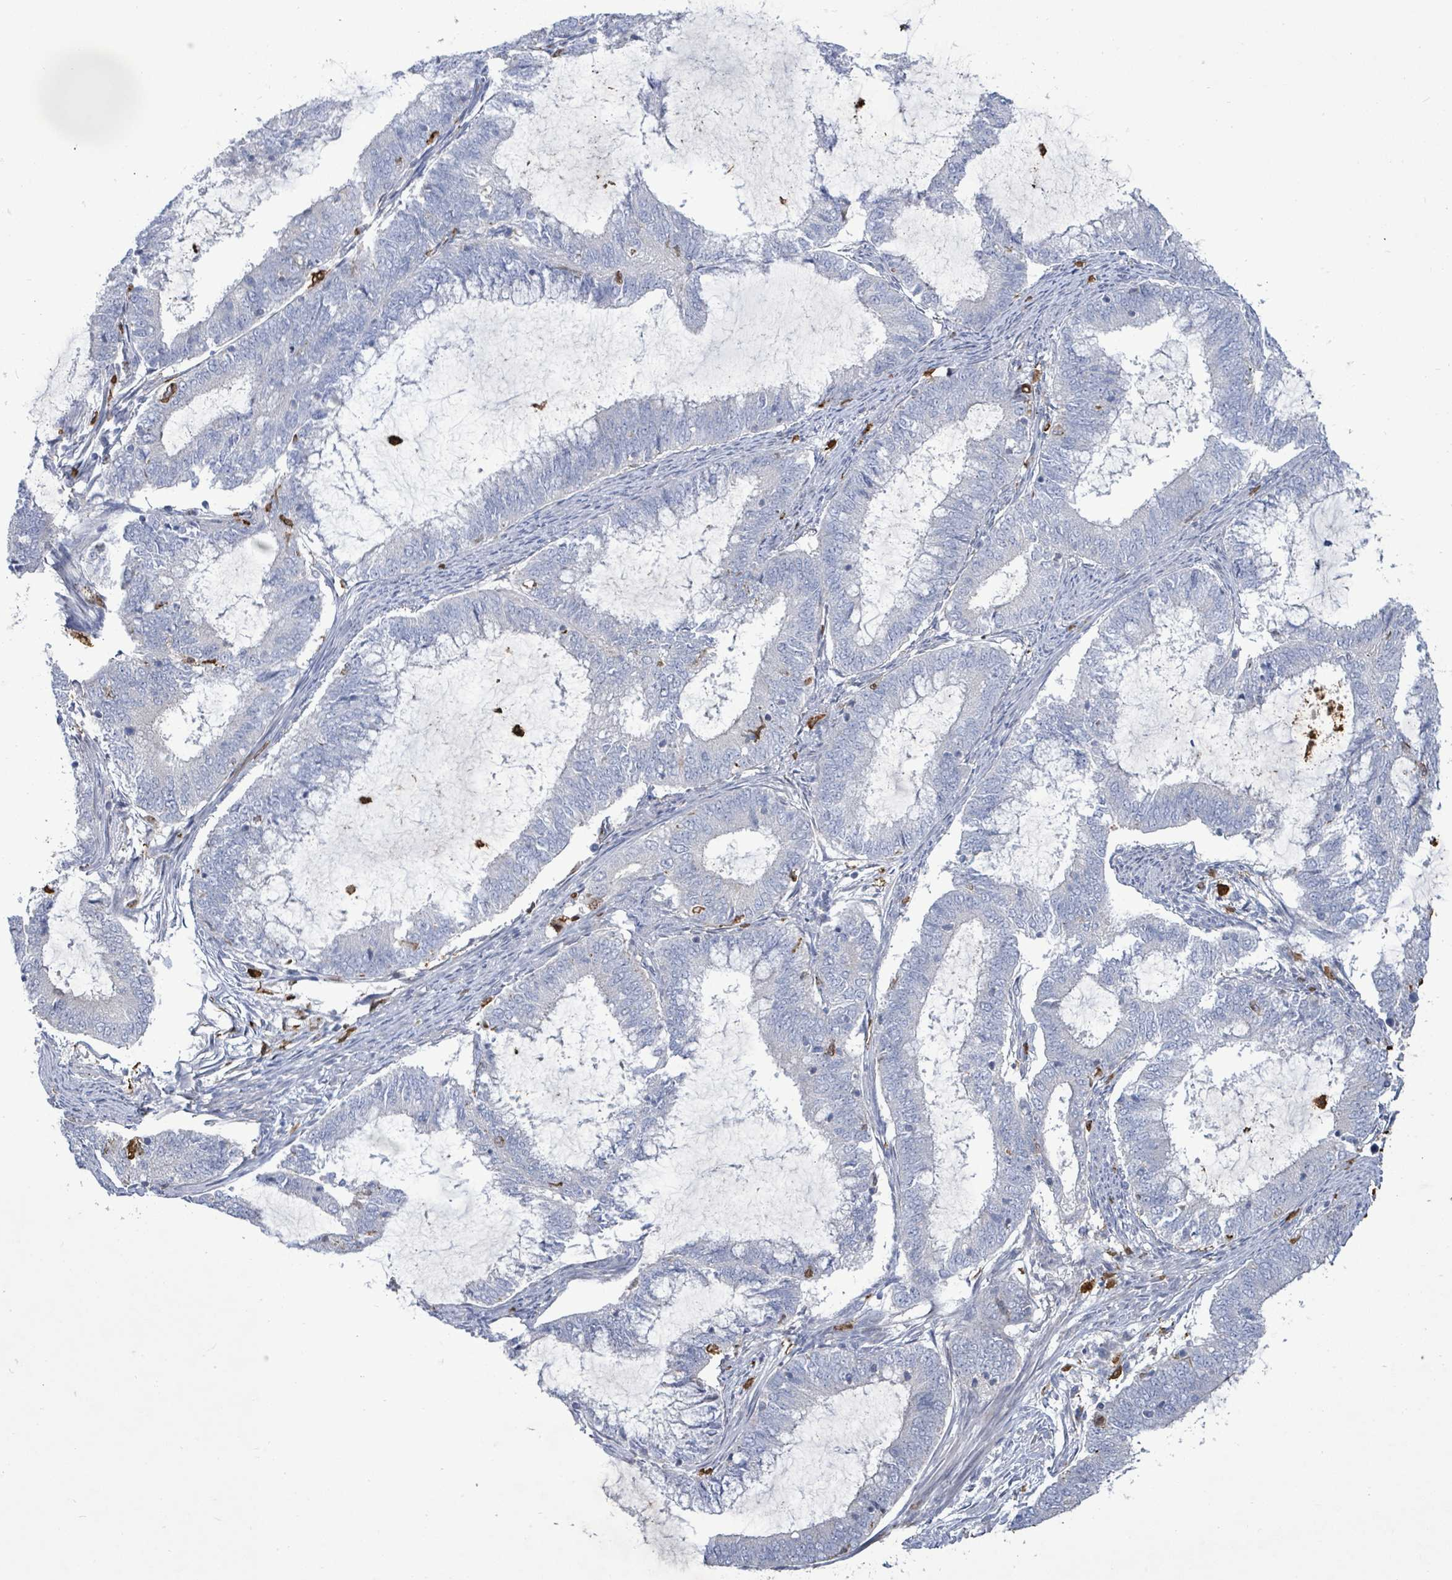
{"staining": {"intensity": "negative", "quantity": "none", "location": "none"}, "tissue": "endometrial cancer", "cell_type": "Tumor cells", "image_type": "cancer", "snomed": [{"axis": "morphology", "description": "Adenocarcinoma, NOS"}, {"axis": "topography", "description": "Endometrium"}], "caption": "There is no significant positivity in tumor cells of endometrial cancer (adenocarcinoma).", "gene": "FAM210A", "patient": {"sex": "female", "age": 51}}